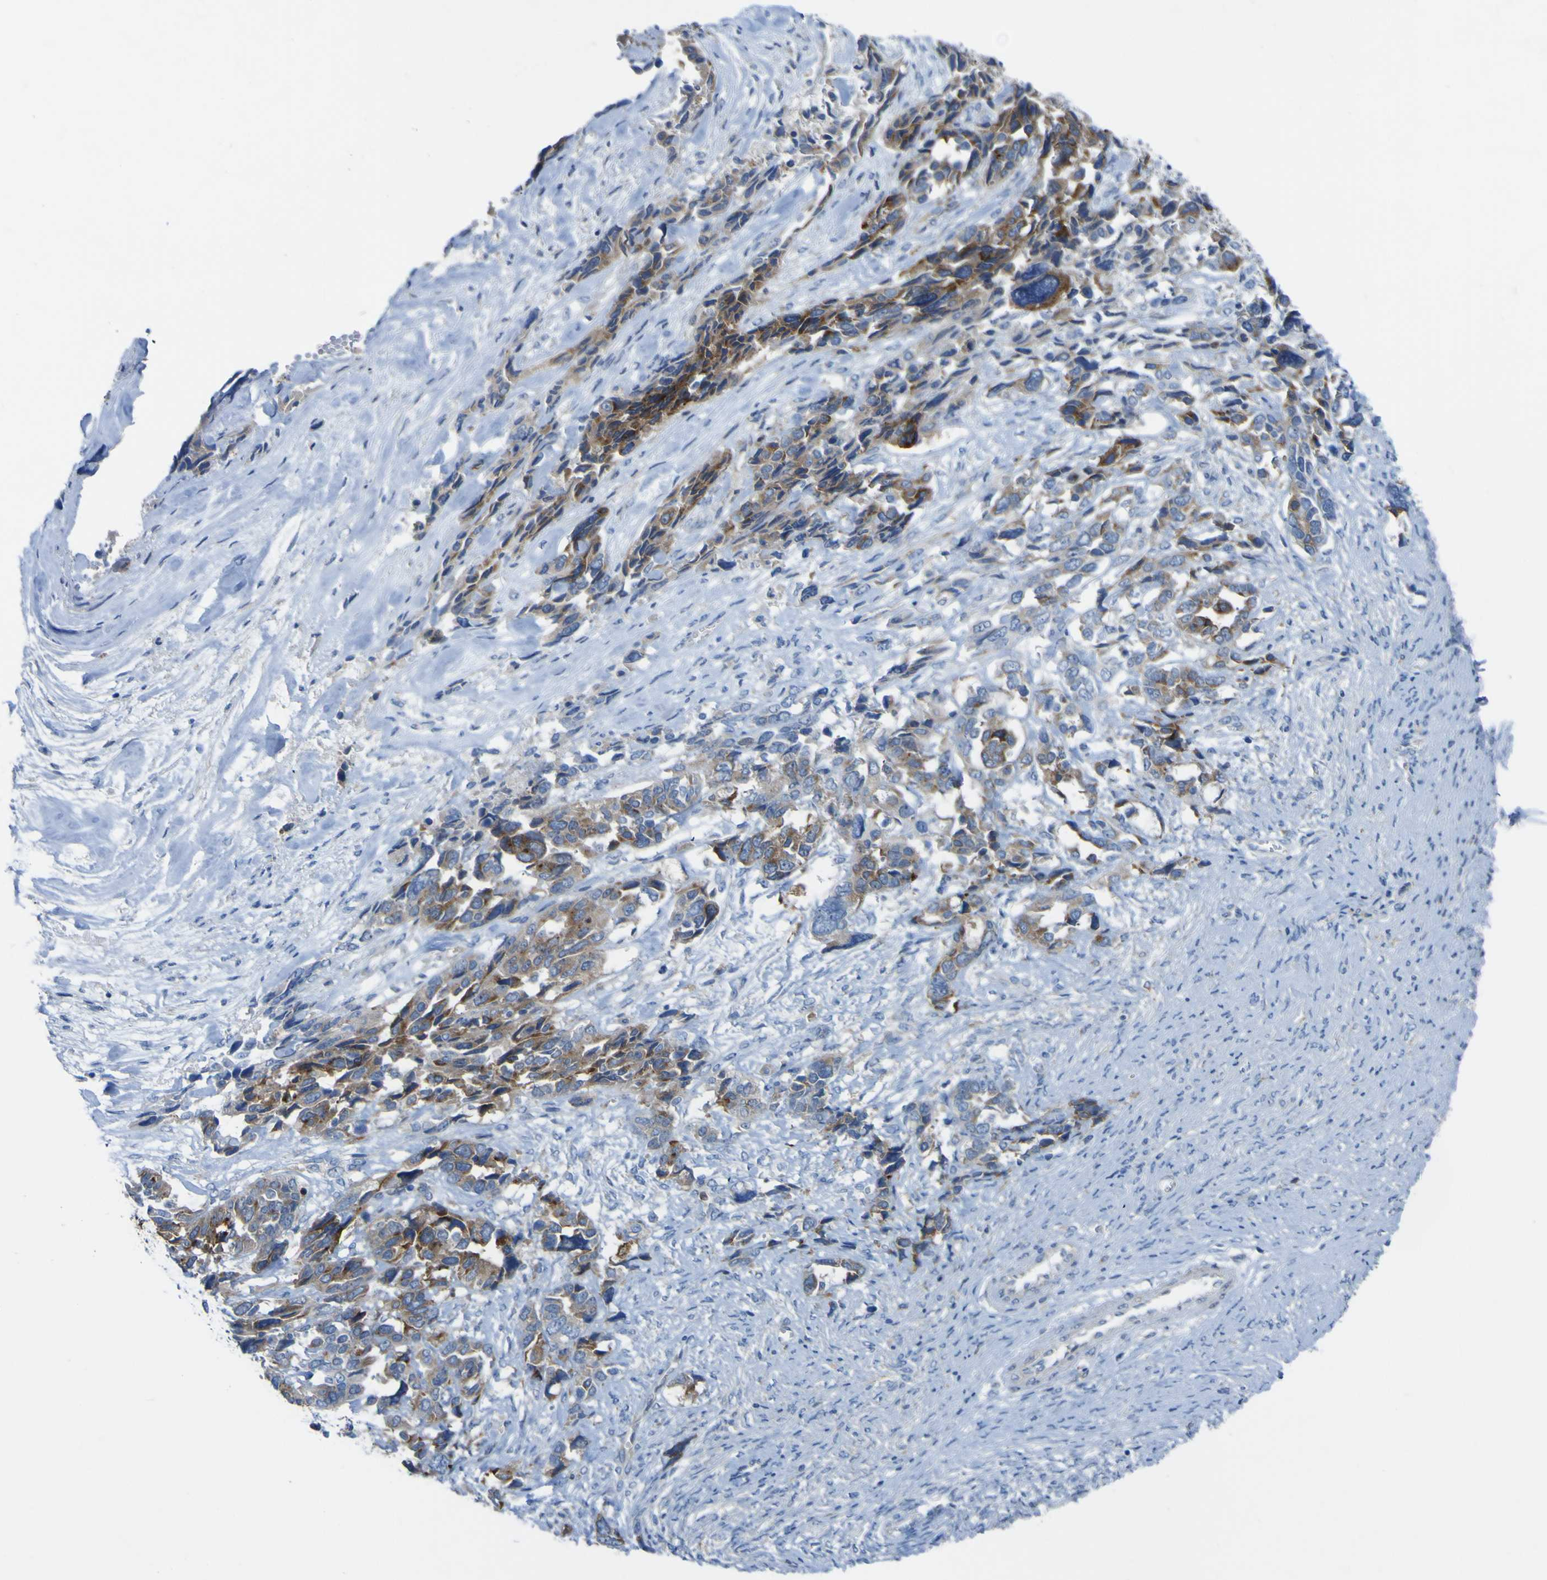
{"staining": {"intensity": "moderate", "quantity": ">75%", "location": "cytoplasmic/membranous"}, "tissue": "ovarian cancer", "cell_type": "Tumor cells", "image_type": "cancer", "snomed": [{"axis": "morphology", "description": "Cystadenocarcinoma, serous, NOS"}, {"axis": "topography", "description": "Ovary"}], "caption": "A brown stain shows moderate cytoplasmic/membranous expression of a protein in human ovarian serous cystadenocarcinoma tumor cells. The protein of interest is shown in brown color, while the nuclei are stained blue.", "gene": "CST3", "patient": {"sex": "female", "age": 44}}